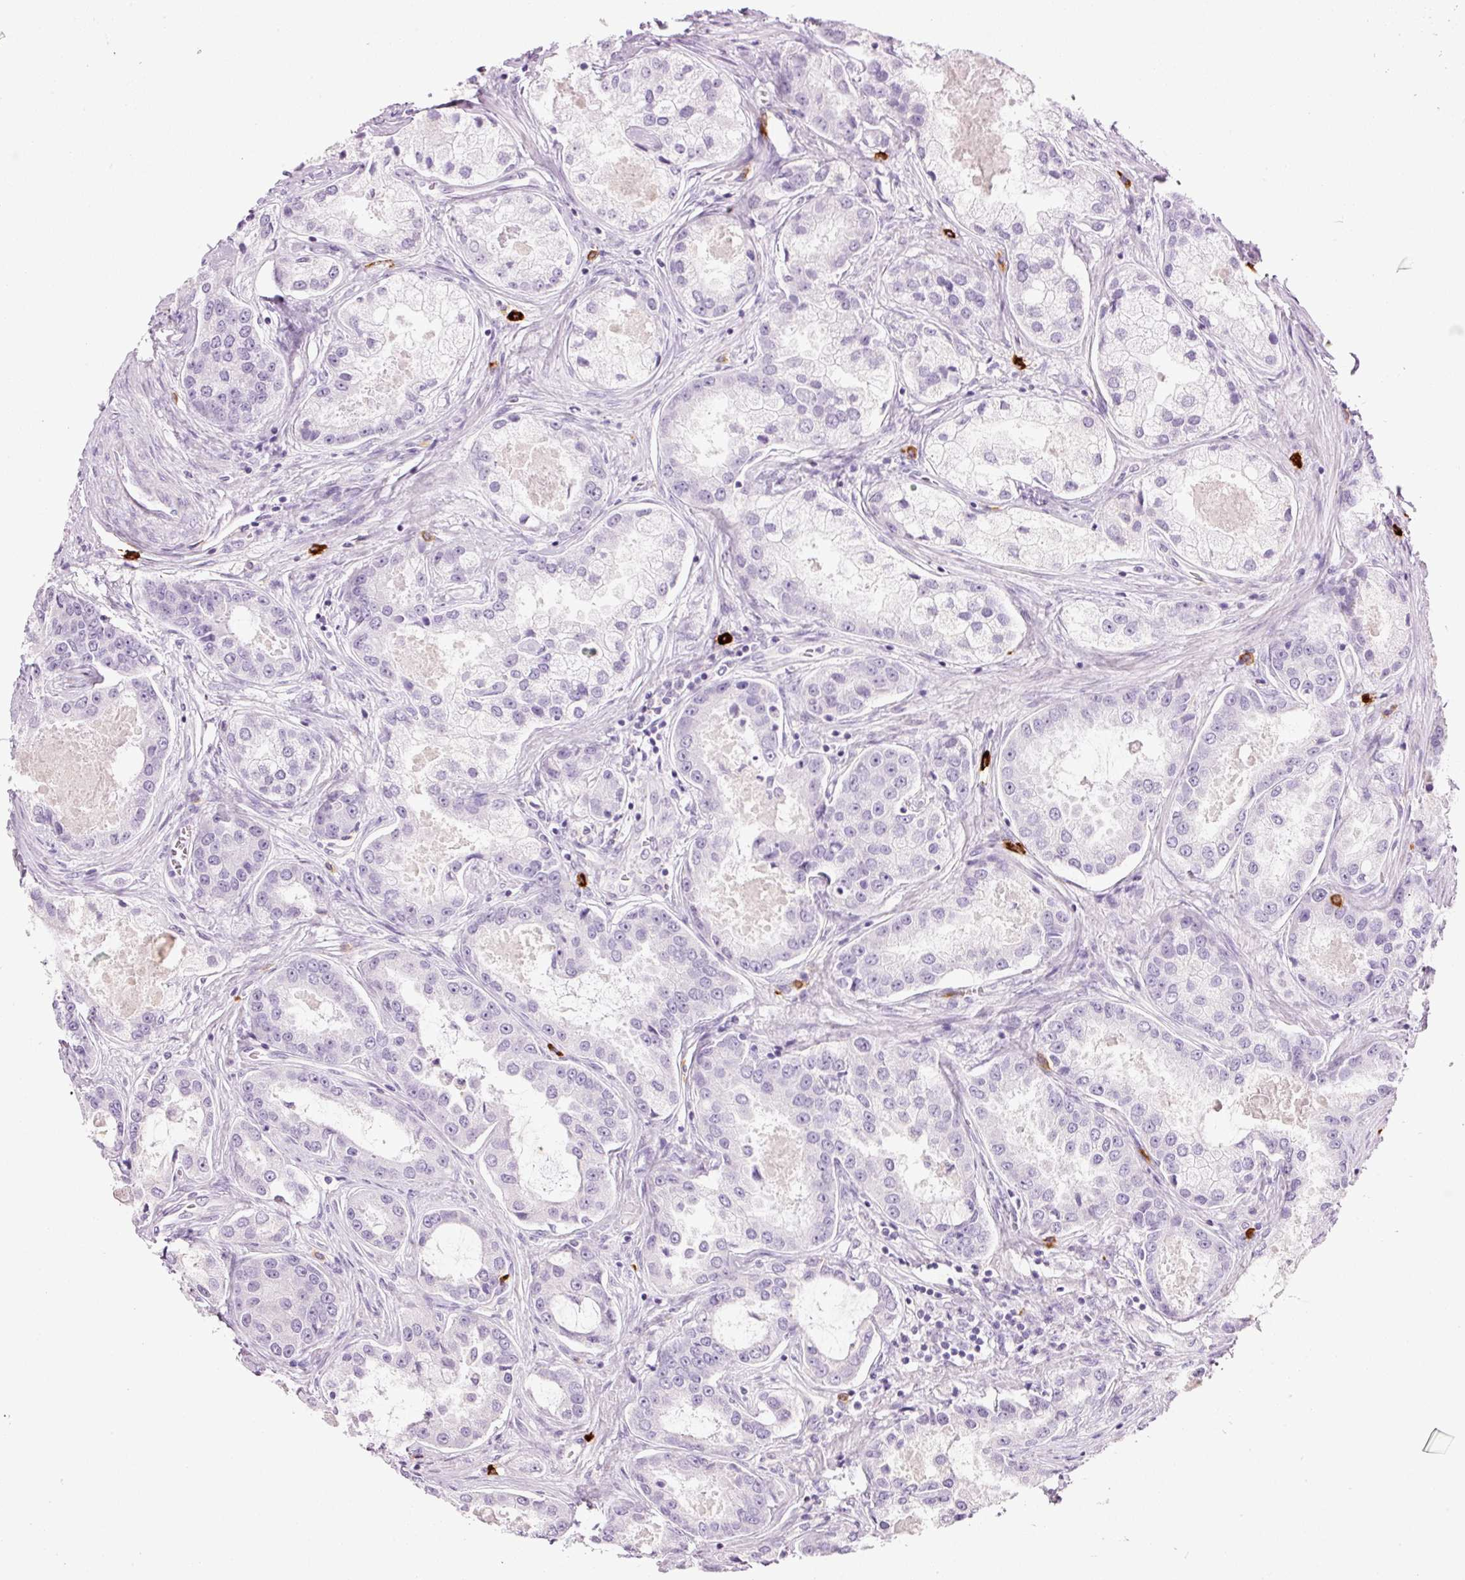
{"staining": {"intensity": "negative", "quantity": "none", "location": "none"}, "tissue": "prostate cancer", "cell_type": "Tumor cells", "image_type": "cancer", "snomed": [{"axis": "morphology", "description": "Adenocarcinoma, Low grade"}, {"axis": "topography", "description": "Prostate"}], "caption": "The immunohistochemistry histopathology image has no significant positivity in tumor cells of low-grade adenocarcinoma (prostate) tissue. (Stains: DAB IHC with hematoxylin counter stain, Microscopy: brightfield microscopy at high magnification).", "gene": "CMA1", "patient": {"sex": "male", "age": 68}}